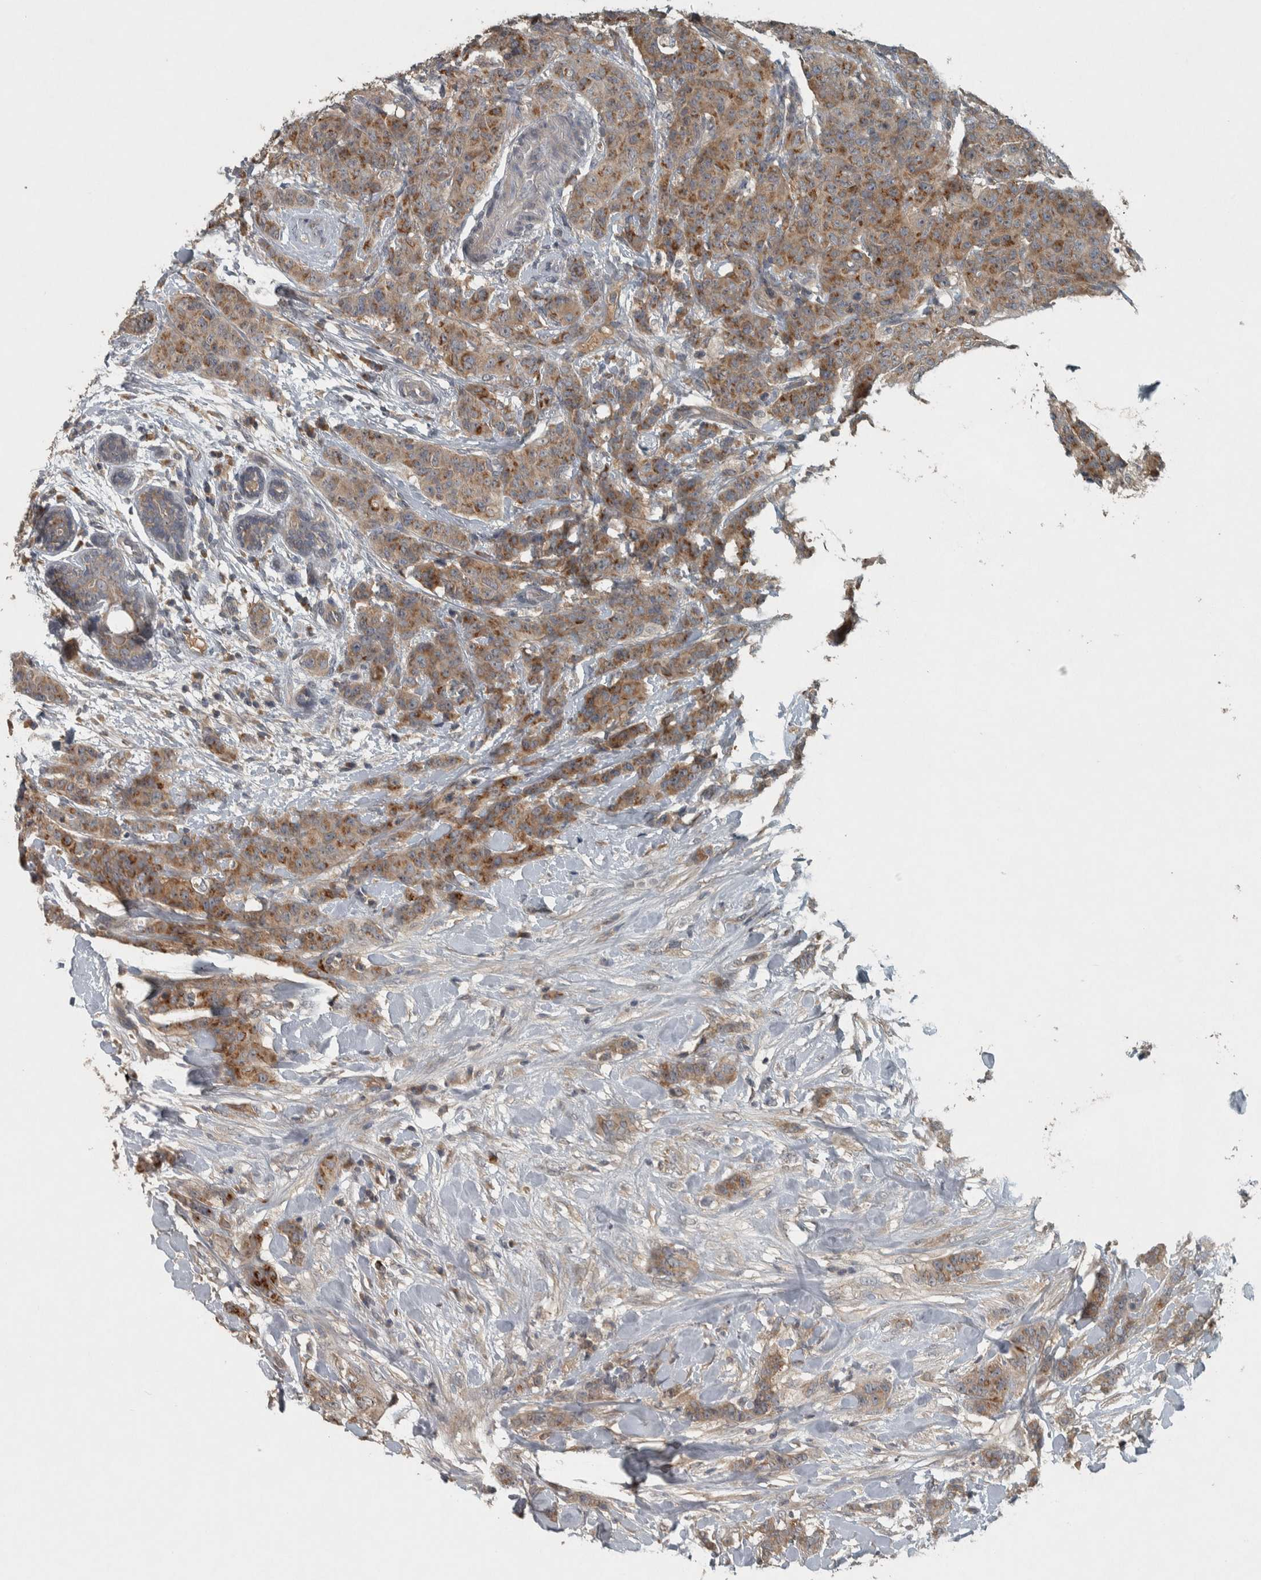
{"staining": {"intensity": "moderate", "quantity": ">75%", "location": "cytoplasmic/membranous"}, "tissue": "breast cancer", "cell_type": "Tumor cells", "image_type": "cancer", "snomed": [{"axis": "morphology", "description": "Normal tissue, NOS"}, {"axis": "morphology", "description": "Duct carcinoma"}, {"axis": "topography", "description": "Breast"}], "caption": "Protein expression analysis of human intraductal carcinoma (breast) reveals moderate cytoplasmic/membranous positivity in approximately >75% of tumor cells.", "gene": "CLCN2", "patient": {"sex": "female", "age": 40}}